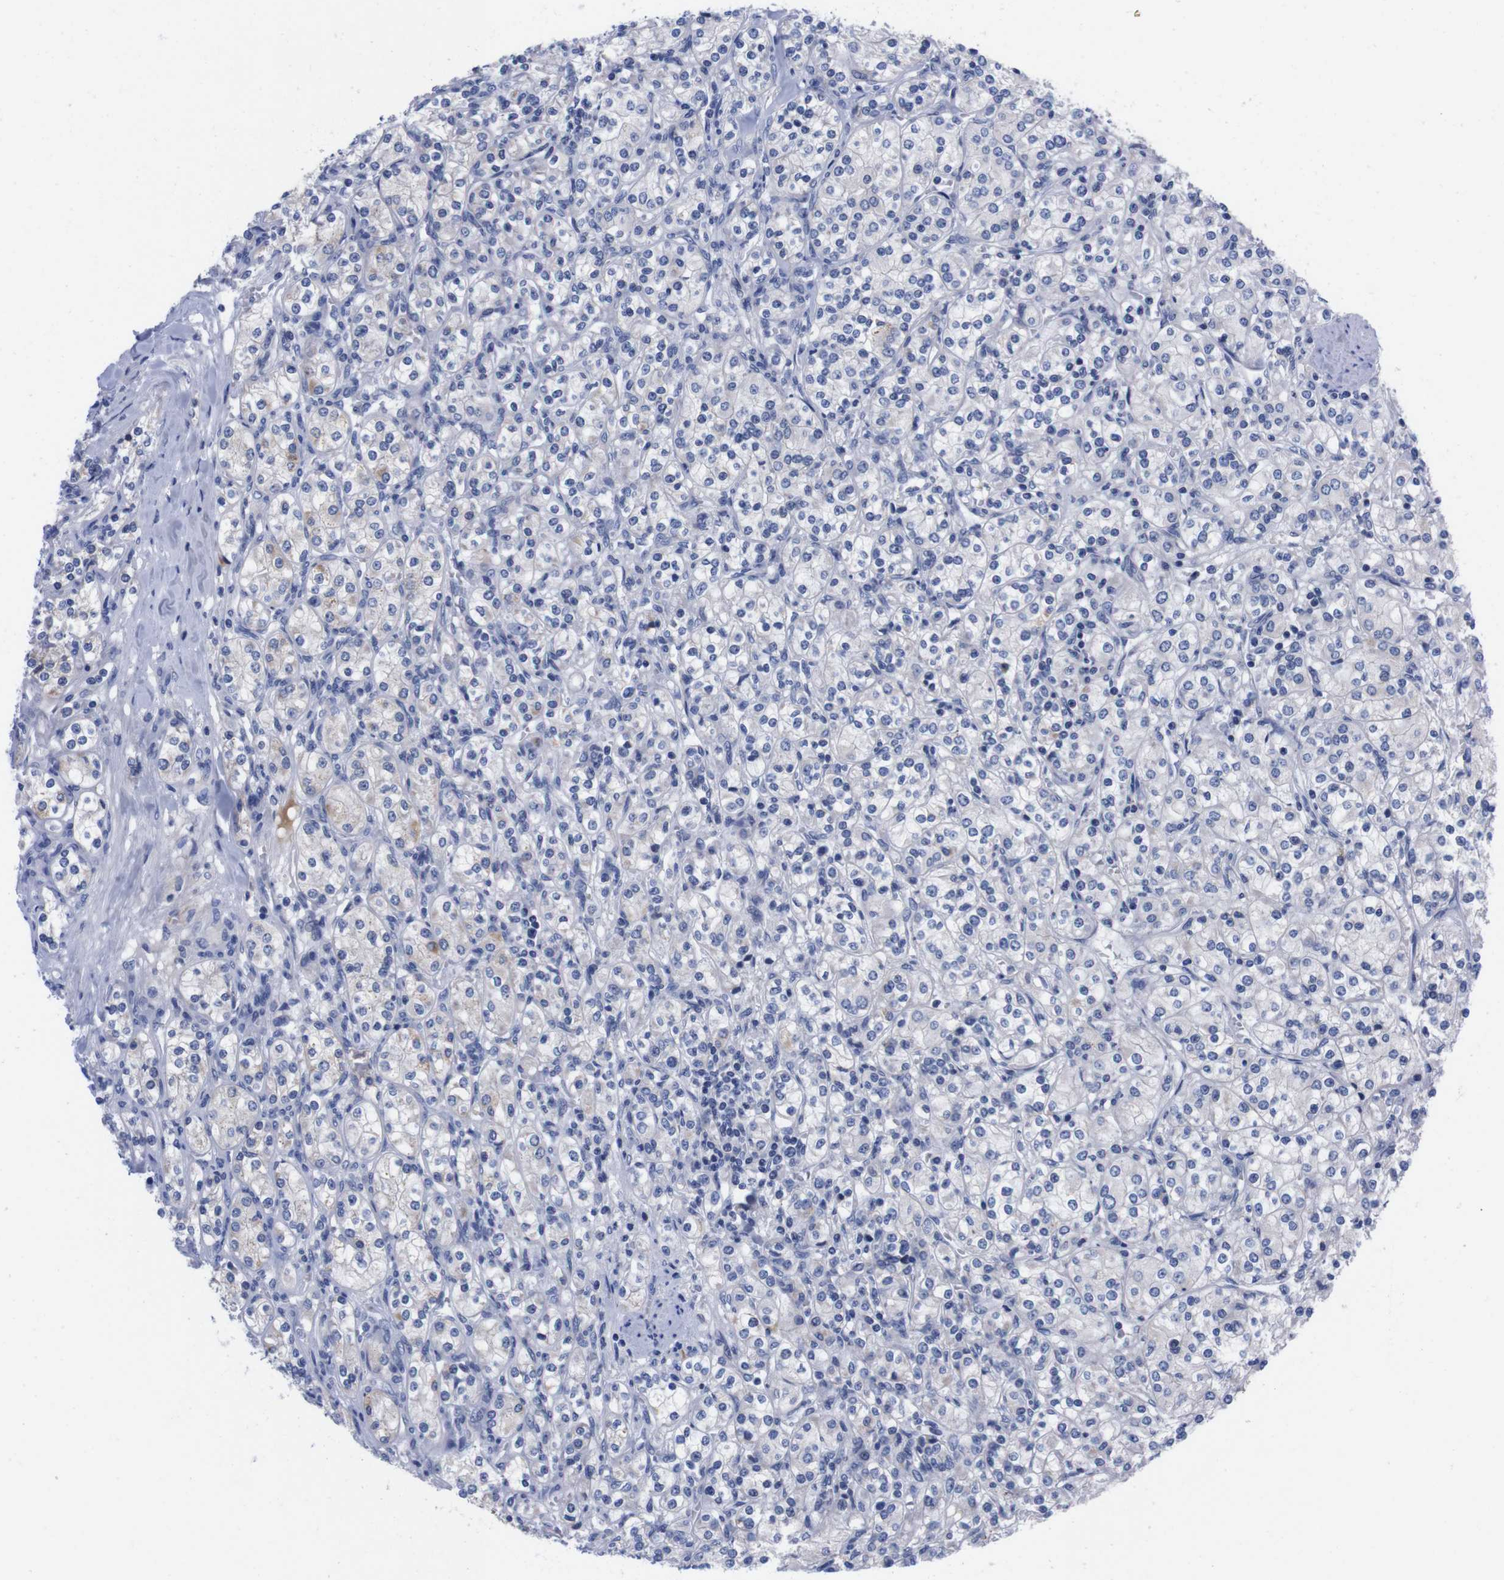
{"staining": {"intensity": "negative", "quantity": "none", "location": "none"}, "tissue": "renal cancer", "cell_type": "Tumor cells", "image_type": "cancer", "snomed": [{"axis": "morphology", "description": "Adenocarcinoma, NOS"}, {"axis": "topography", "description": "Kidney"}], "caption": "Protein analysis of renal cancer (adenocarcinoma) demonstrates no significant positivity in tumor cells.", "gene": "FAM210A", "patient": {"sex": "male", "age": 77}}